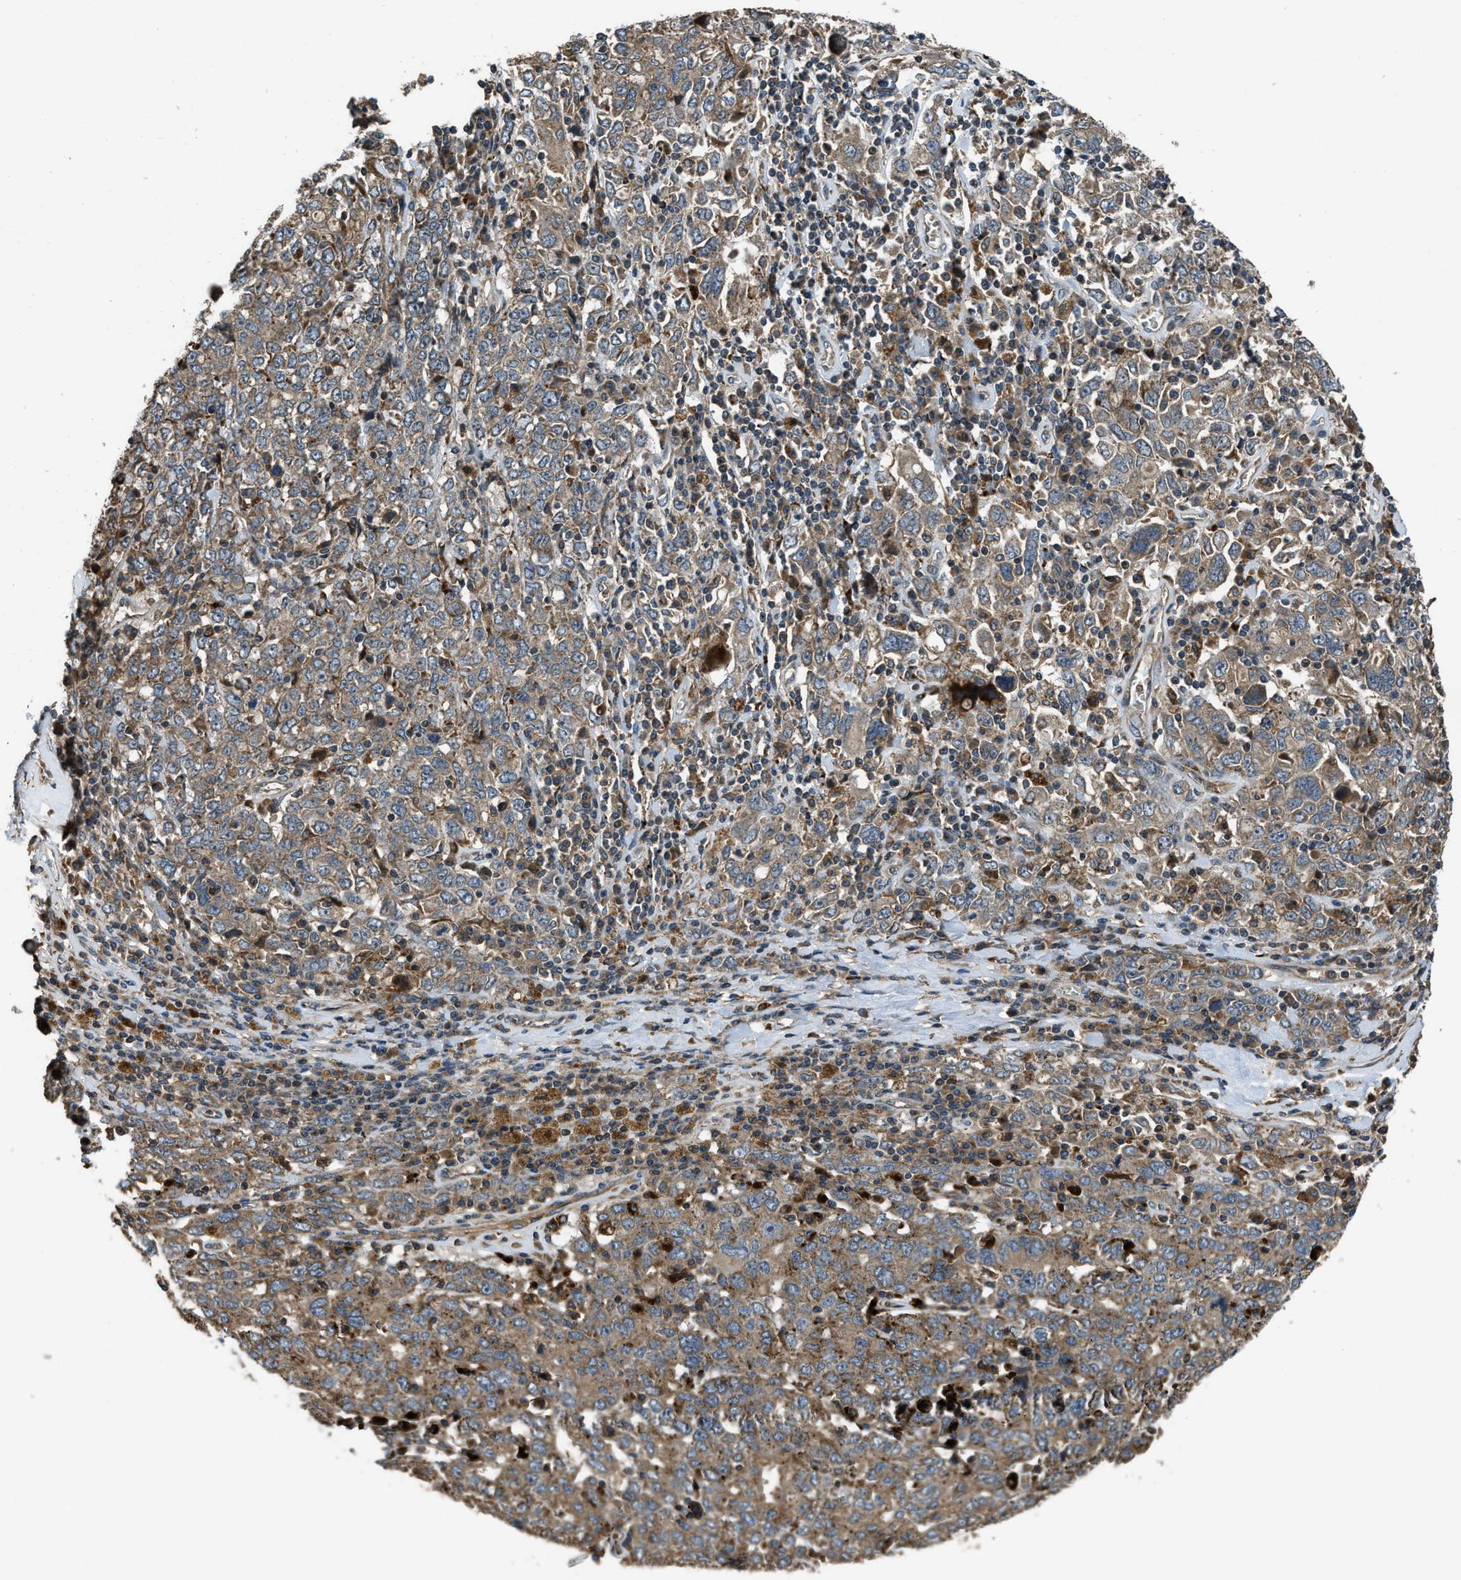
{"staining": {"intensity": "moderate", "quantity": ">75%", "location": "cytoplasmic/membranous"}, "tissue": "ovarian cancer", "cell_type": "Tumor cells", "image_type": "cancer", "snomed": [{"axis": "morphology", "description": "Carcinoma, endometroid"}, {"axis": "topography", "description": "Ovary"}], "caption": "Moderate cytoplasmic/membranous protein staining is identified in about >75% of tumor cells in ovarian cancer. The staining was performed using DAB (3,3'-diaminobenzidine) to visualize the protein expression in brown, while the nuclei were stained in blue with hematoxylin (Magnification: 20x).", "gene": "GGH", "patient": {"sex": "female", "age": 62}}